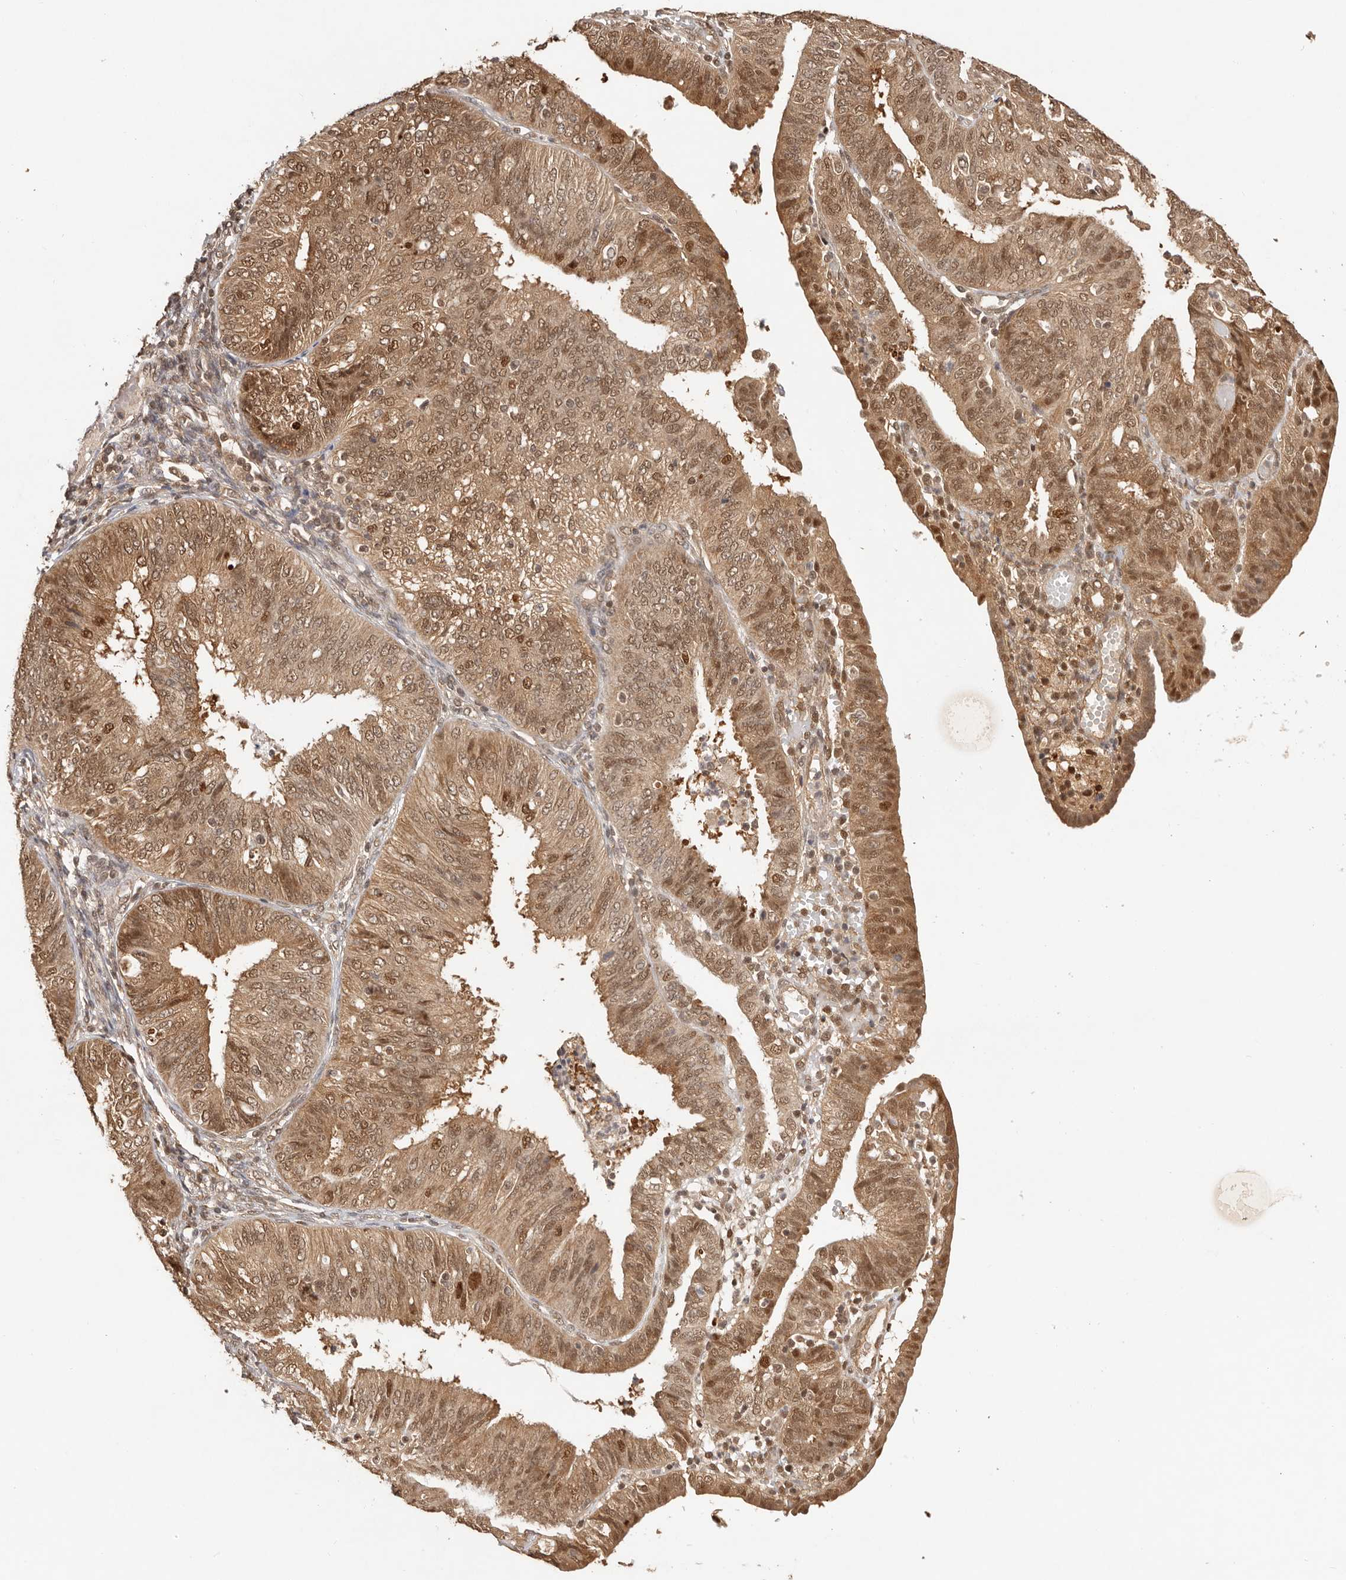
{"staining": {"intensity": "moderate", "quantity": ">75%", "location": "cytoplasmic/membranous,nuclear"}, "tissue": "endometrial cancer", "cell_type": "Tumor cells", "image_type": "cancer", "snomed": [{"axis": "morphology", "description": "Adenocarcinoma, NOS"}, {"axis": "topography", "description": "Endometrium"}], "caption": "Brown immunohistochemical staining in human endometrial adenocarcinoma shows moderate cytoplasmic/membranous and nuclear expression in approximately >75% of tumor cells. (DAB (3,3'-diaminobenzidine) = brown stain, brightfield microscopy at high magnification).", "gene": "PSMA5", "patient": {"sex": "female", "age": 58}}